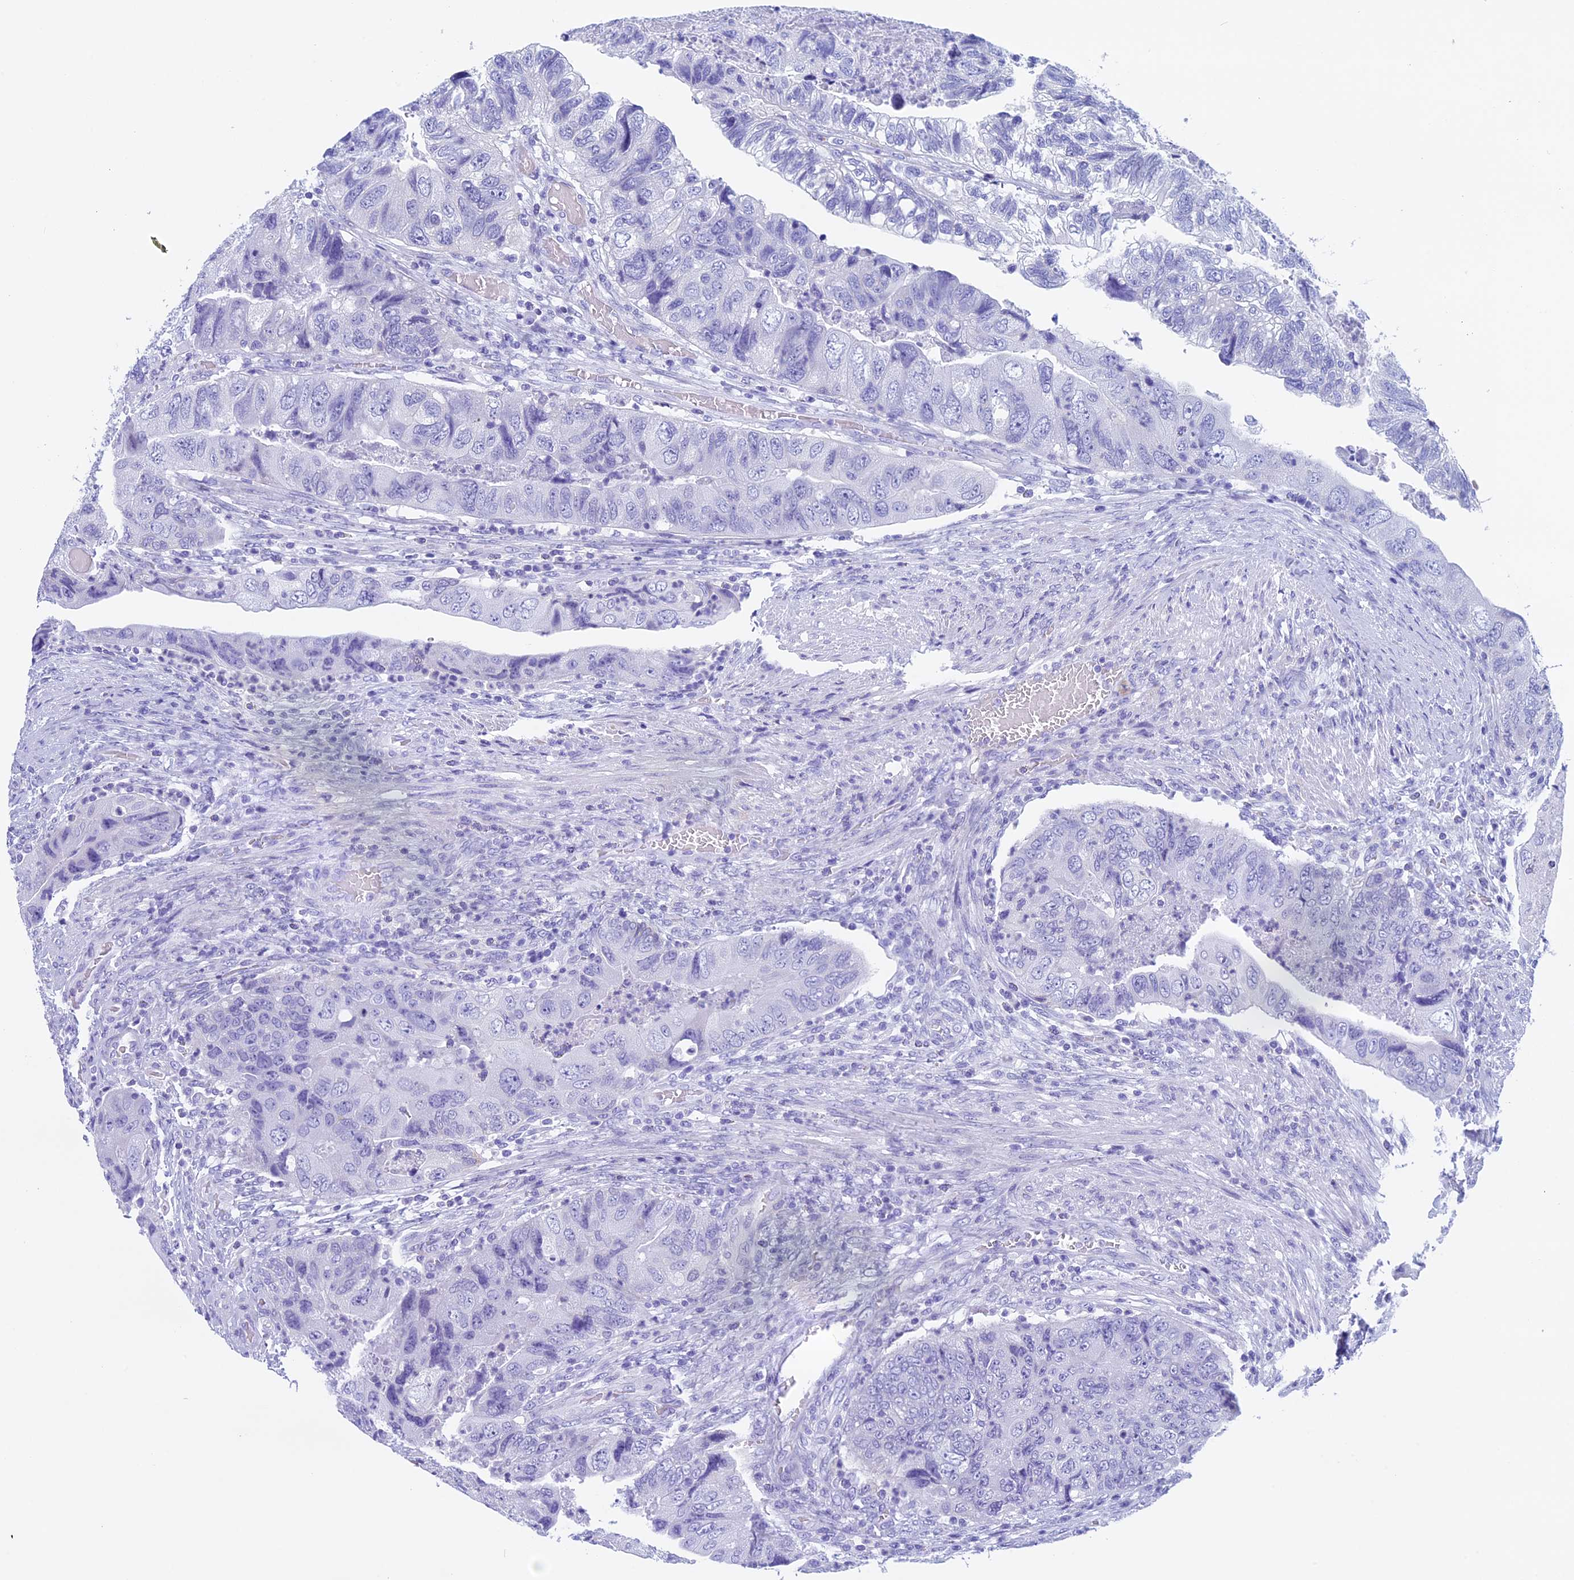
{"staining": {"intensity": "negative", "quantity": "none", "location": "none"}, "tissue": "colorectal cancer", "cell_type": "Tumor cells", "image_type": "cancer", "snomed": [{"axis": "morphology", "description": "Adenocarcinoma, NOS"}, {"axis": "topography", "description": "Rectum"}], "caption": "High power microscopy image of an IHC image of colorectal adenocarcinoma, revealing no significant positivity in tumor cells.", "gene": "FAM169A", "patient": {"sex": "male", "age": 63}}